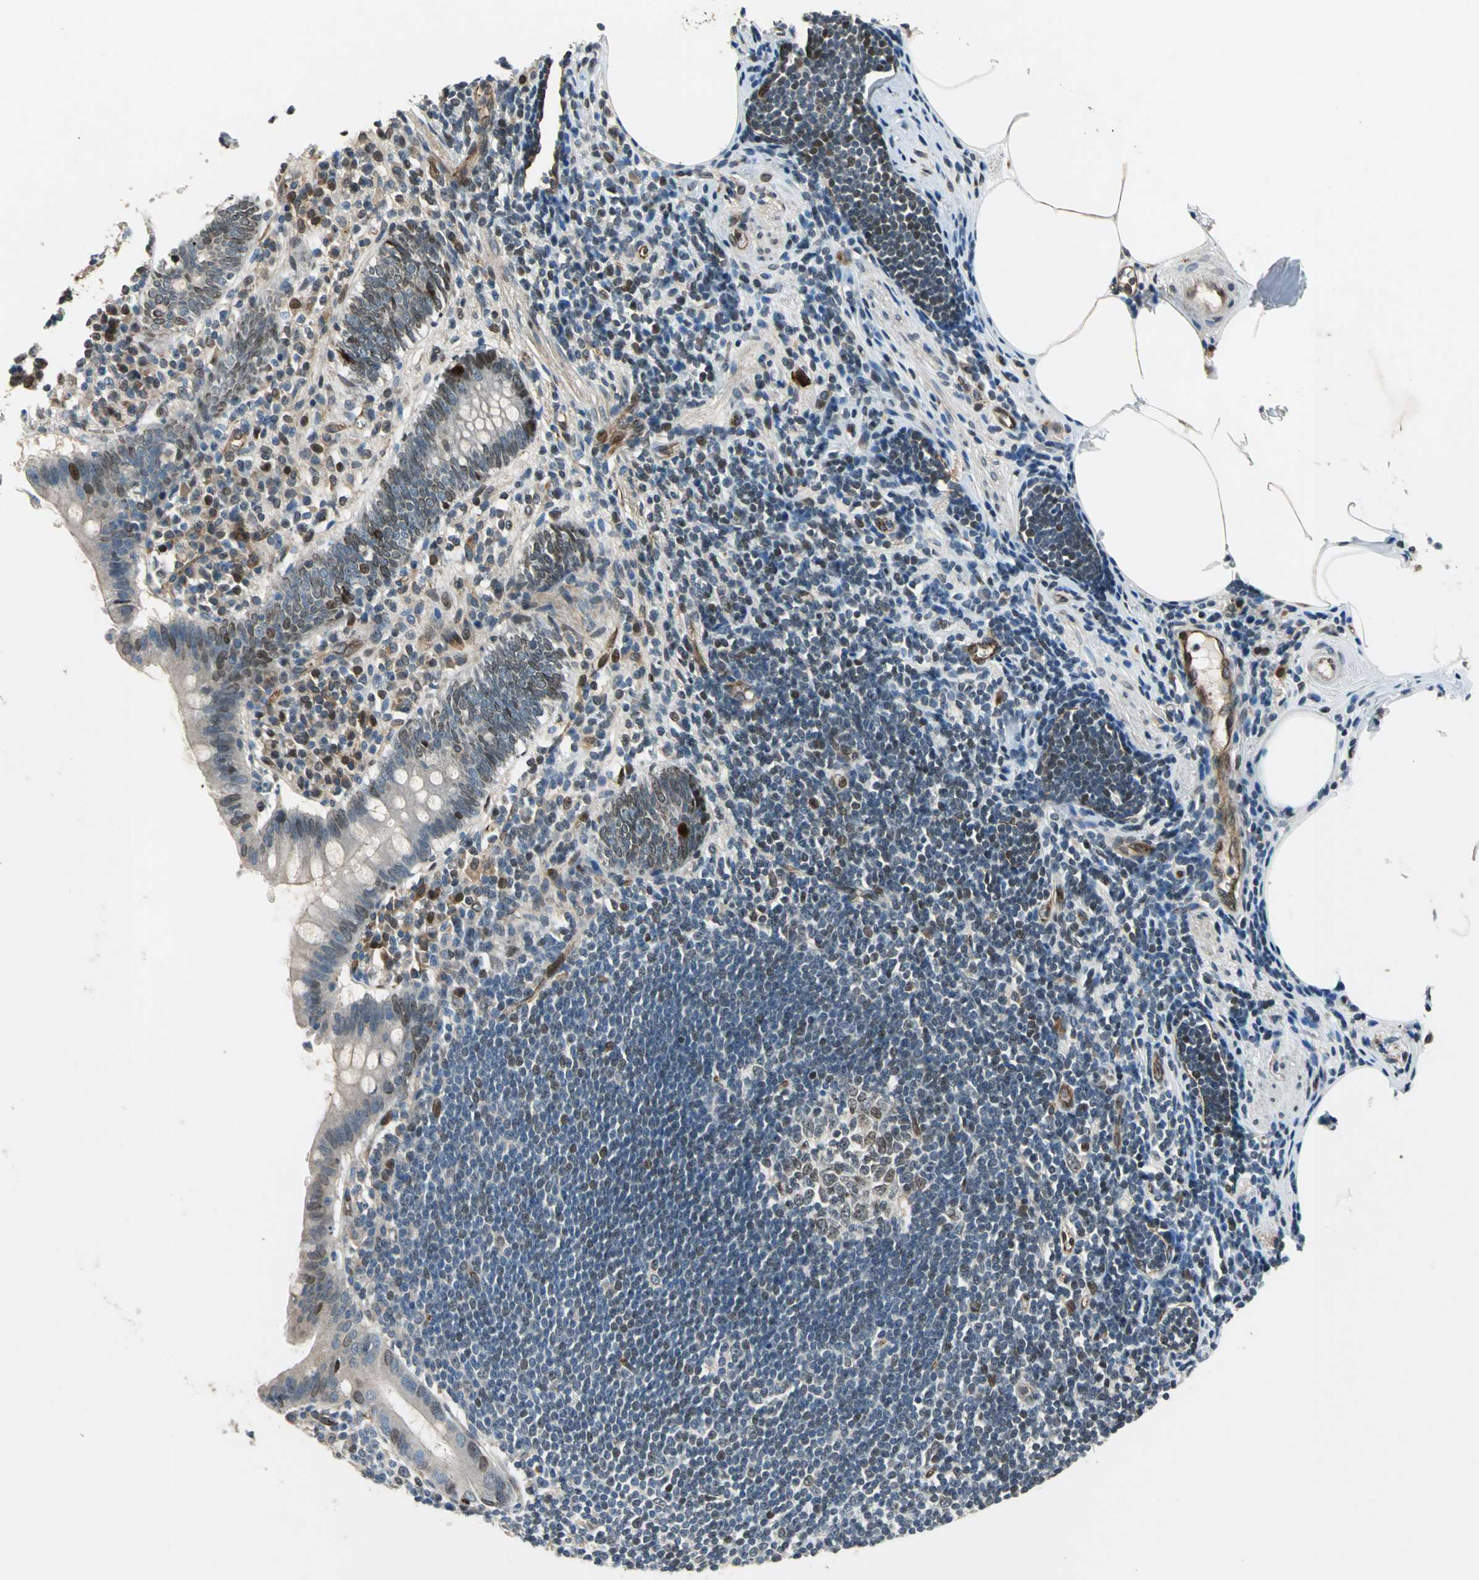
{"staining": {"intensity": "moderate", "quantity": "25%-75%", "location": "nuclear"}, "tissue": "appendix", "cell_type": "Glandular cells", "image_type": "normal", "snomed": [{"axis": "morphology", "description": "Normal tissue, NOS"}, {"axis": "topography", "description": "Appendix"}], "caption": "A photomicrograph of appendix stained for a protein exhibits moderate nuclear brown staining in glandular cells.", "gene": "BRIP1", "patient": {"sex": "female", "age": 50}}